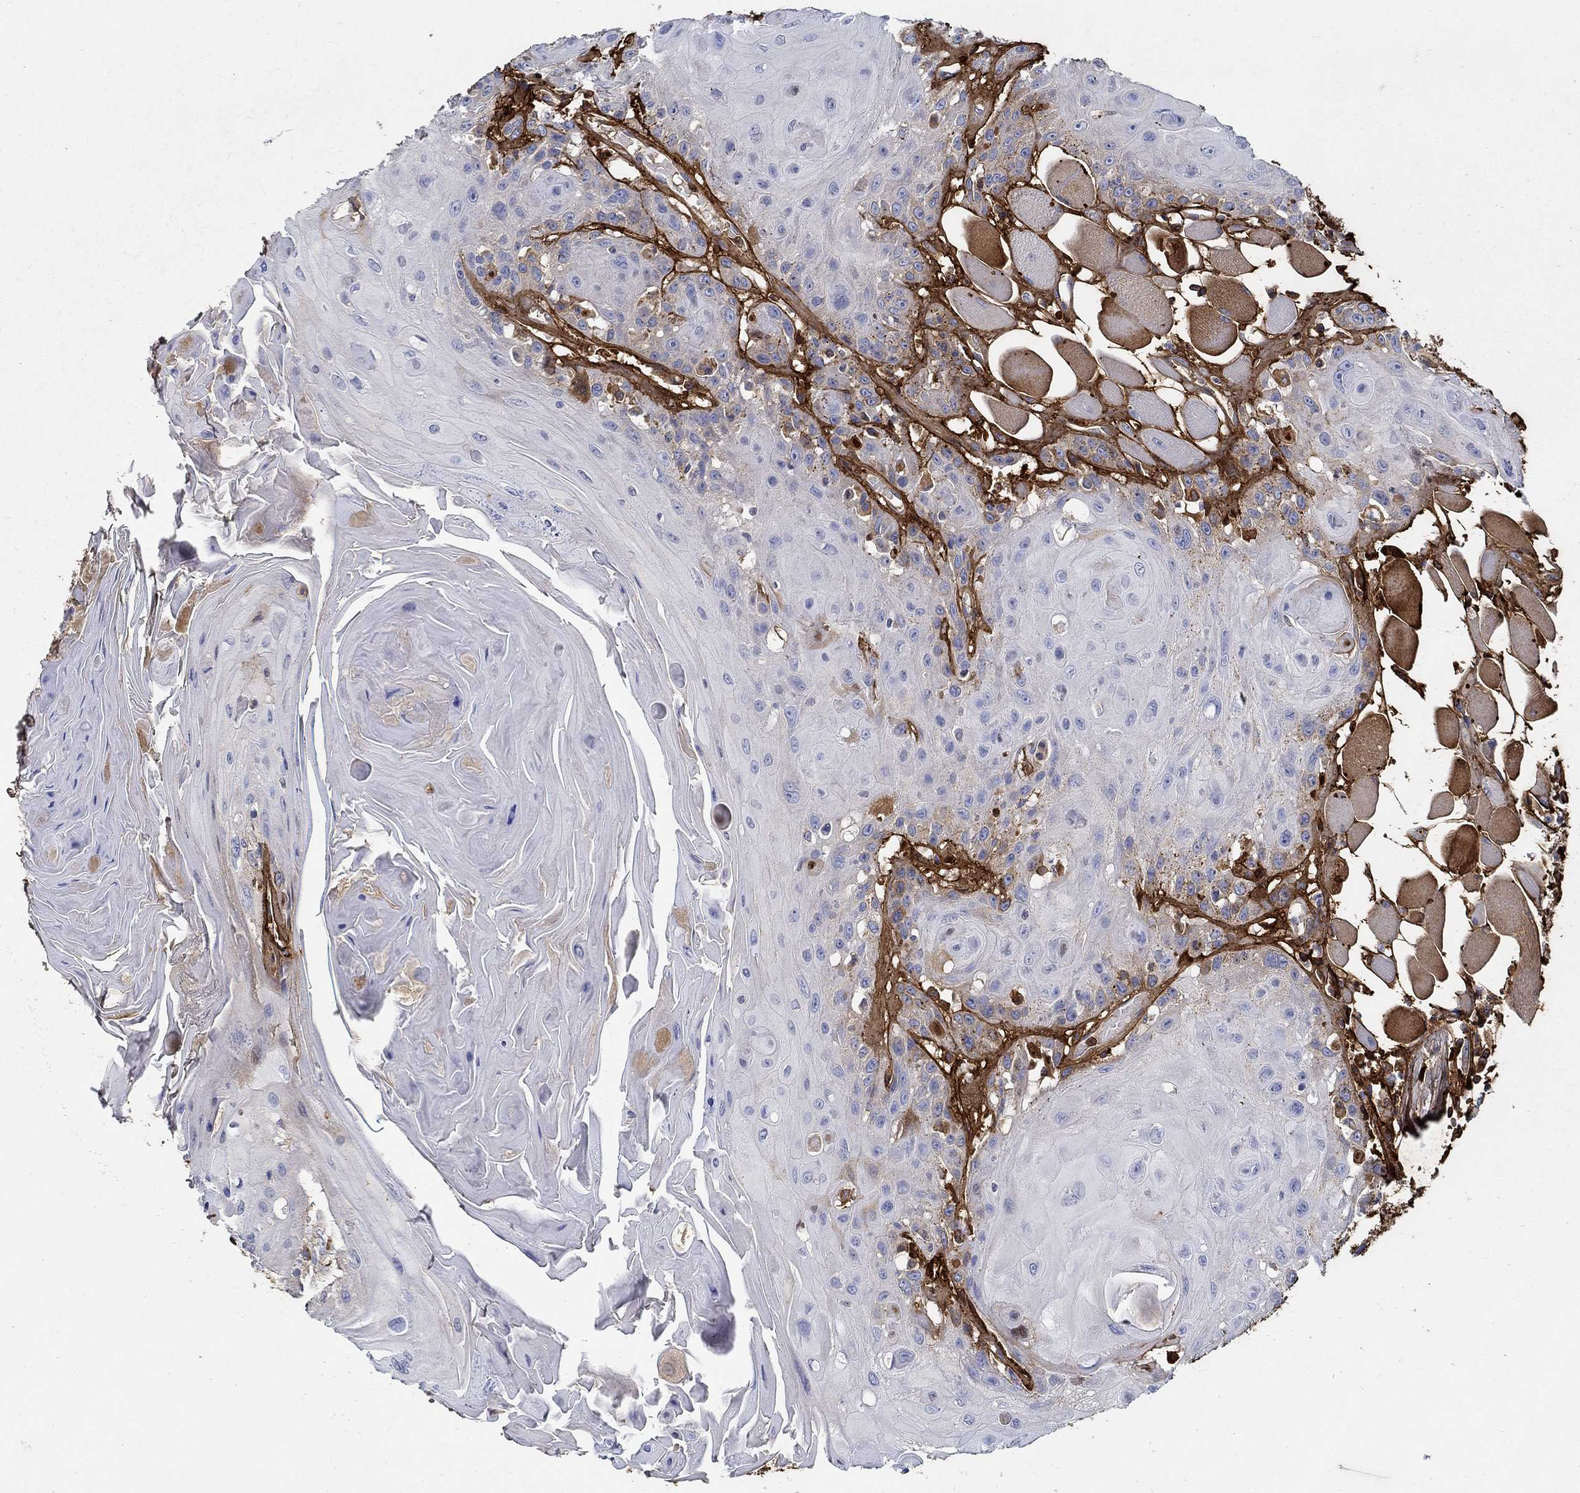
{"staining": {"intensity": "negative", "quantity": "none", "location": "none"}, "tissue": "head and neck cancer", "cell_type": "Tumor cells", "image_type": "cancer", "snomed": [{"axis": "morphology", "description": "Squamous cell carcinoma, NOS"}, {"axis": "topography", "description": "Head-Neck"}], "caption": "A micrograph of head and neck cancer (squamous cell carcinoma) stained for a protein reveals no brown staining in tumor cells.", "gene": "TGFBI", "patient": {"sex": "female", "age": 59}}